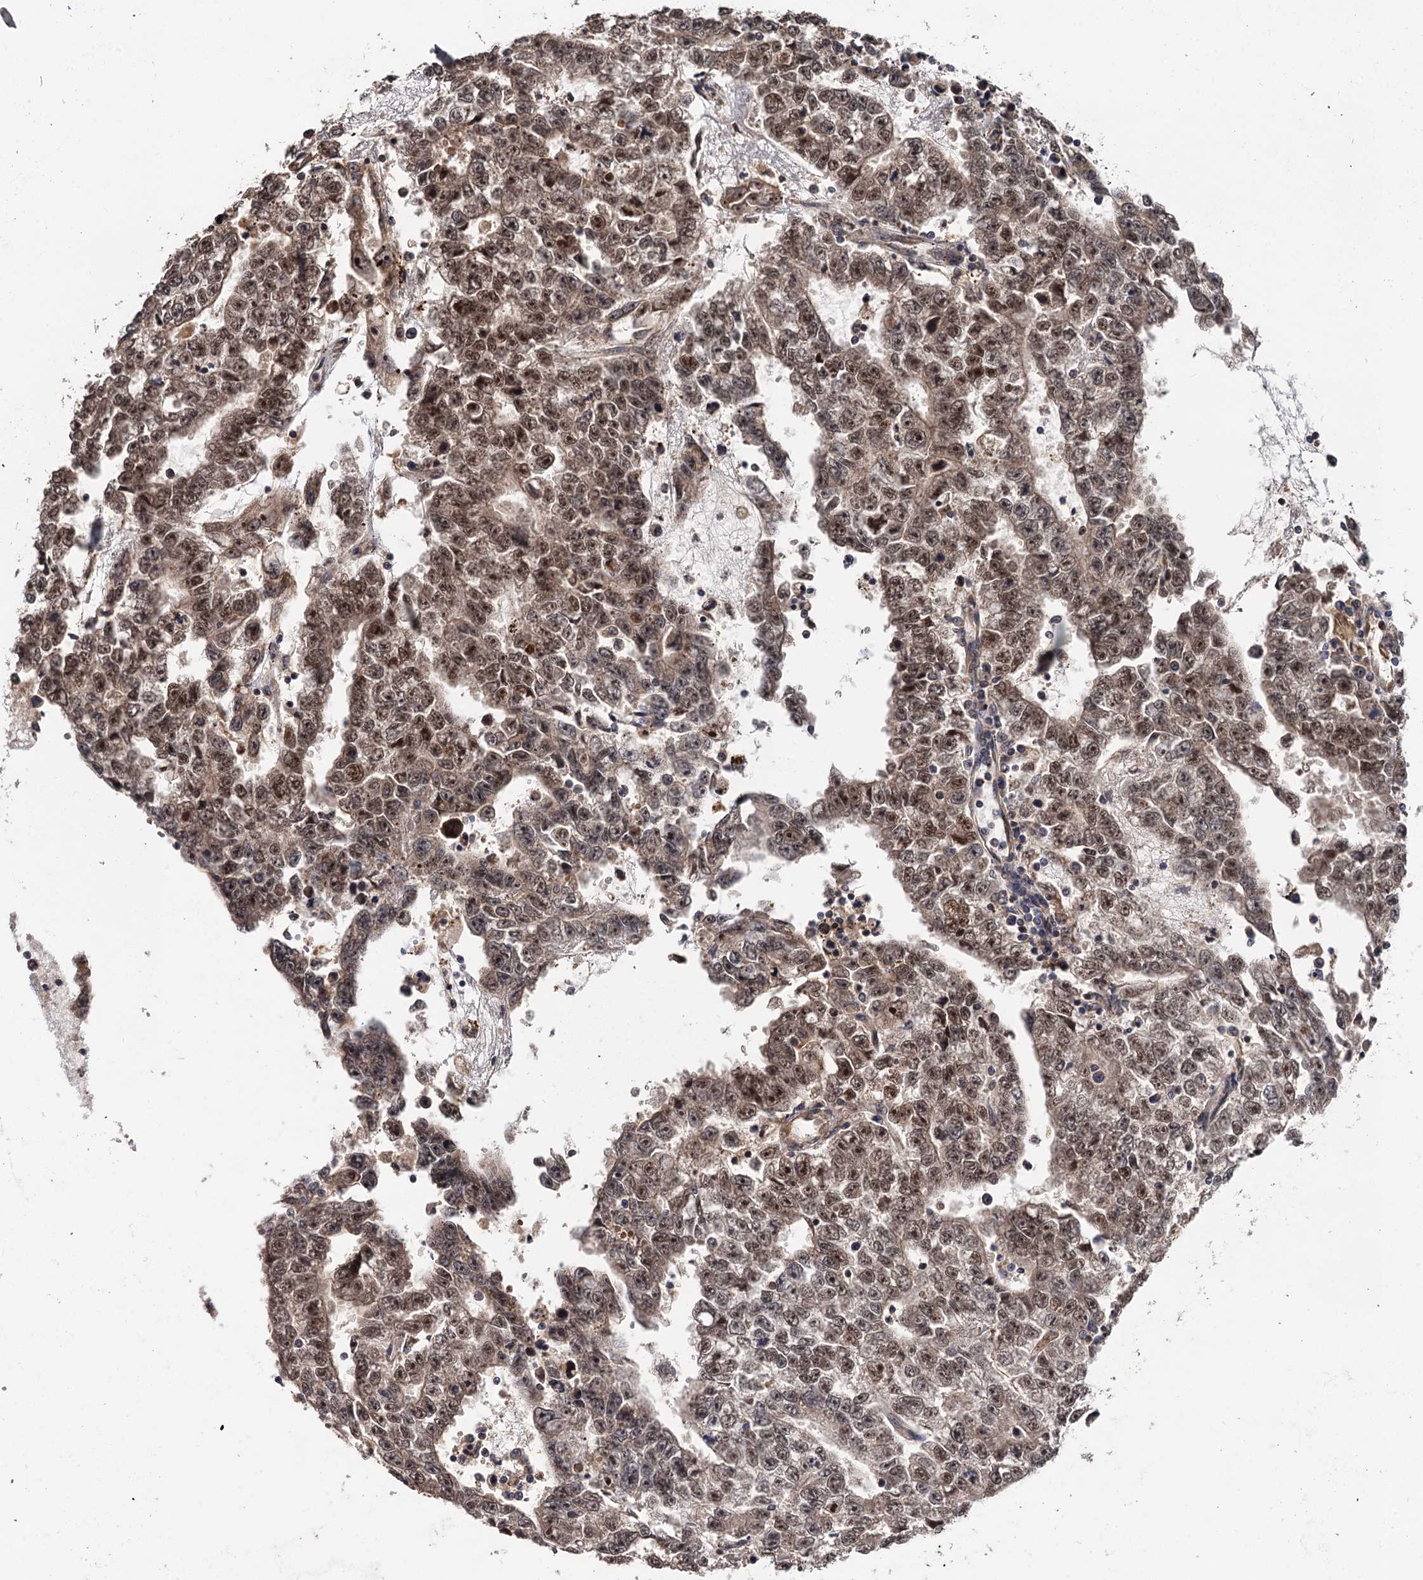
{"staining": {"intensity": "moderate", "quantity": ">75%", "location": "nuclear"}, "tissue": "testis cancer", "cell_type": "Tumor cells", "image_type": "cancer", "snomed": [{"axis": "morphology", "description": "Carcinoma, Embryonal, NOS"}, {"axis": "topography", "description": "Testis"}], "caption": "Approximately >75% of tumor cells in testis cancer (embryonal carcinoma) display moderate nuclear protein positivity as visualized by brown immunohistochemical staining.", "gene": "LRRC63", "patient": {"sex": "male", "age": 25}}